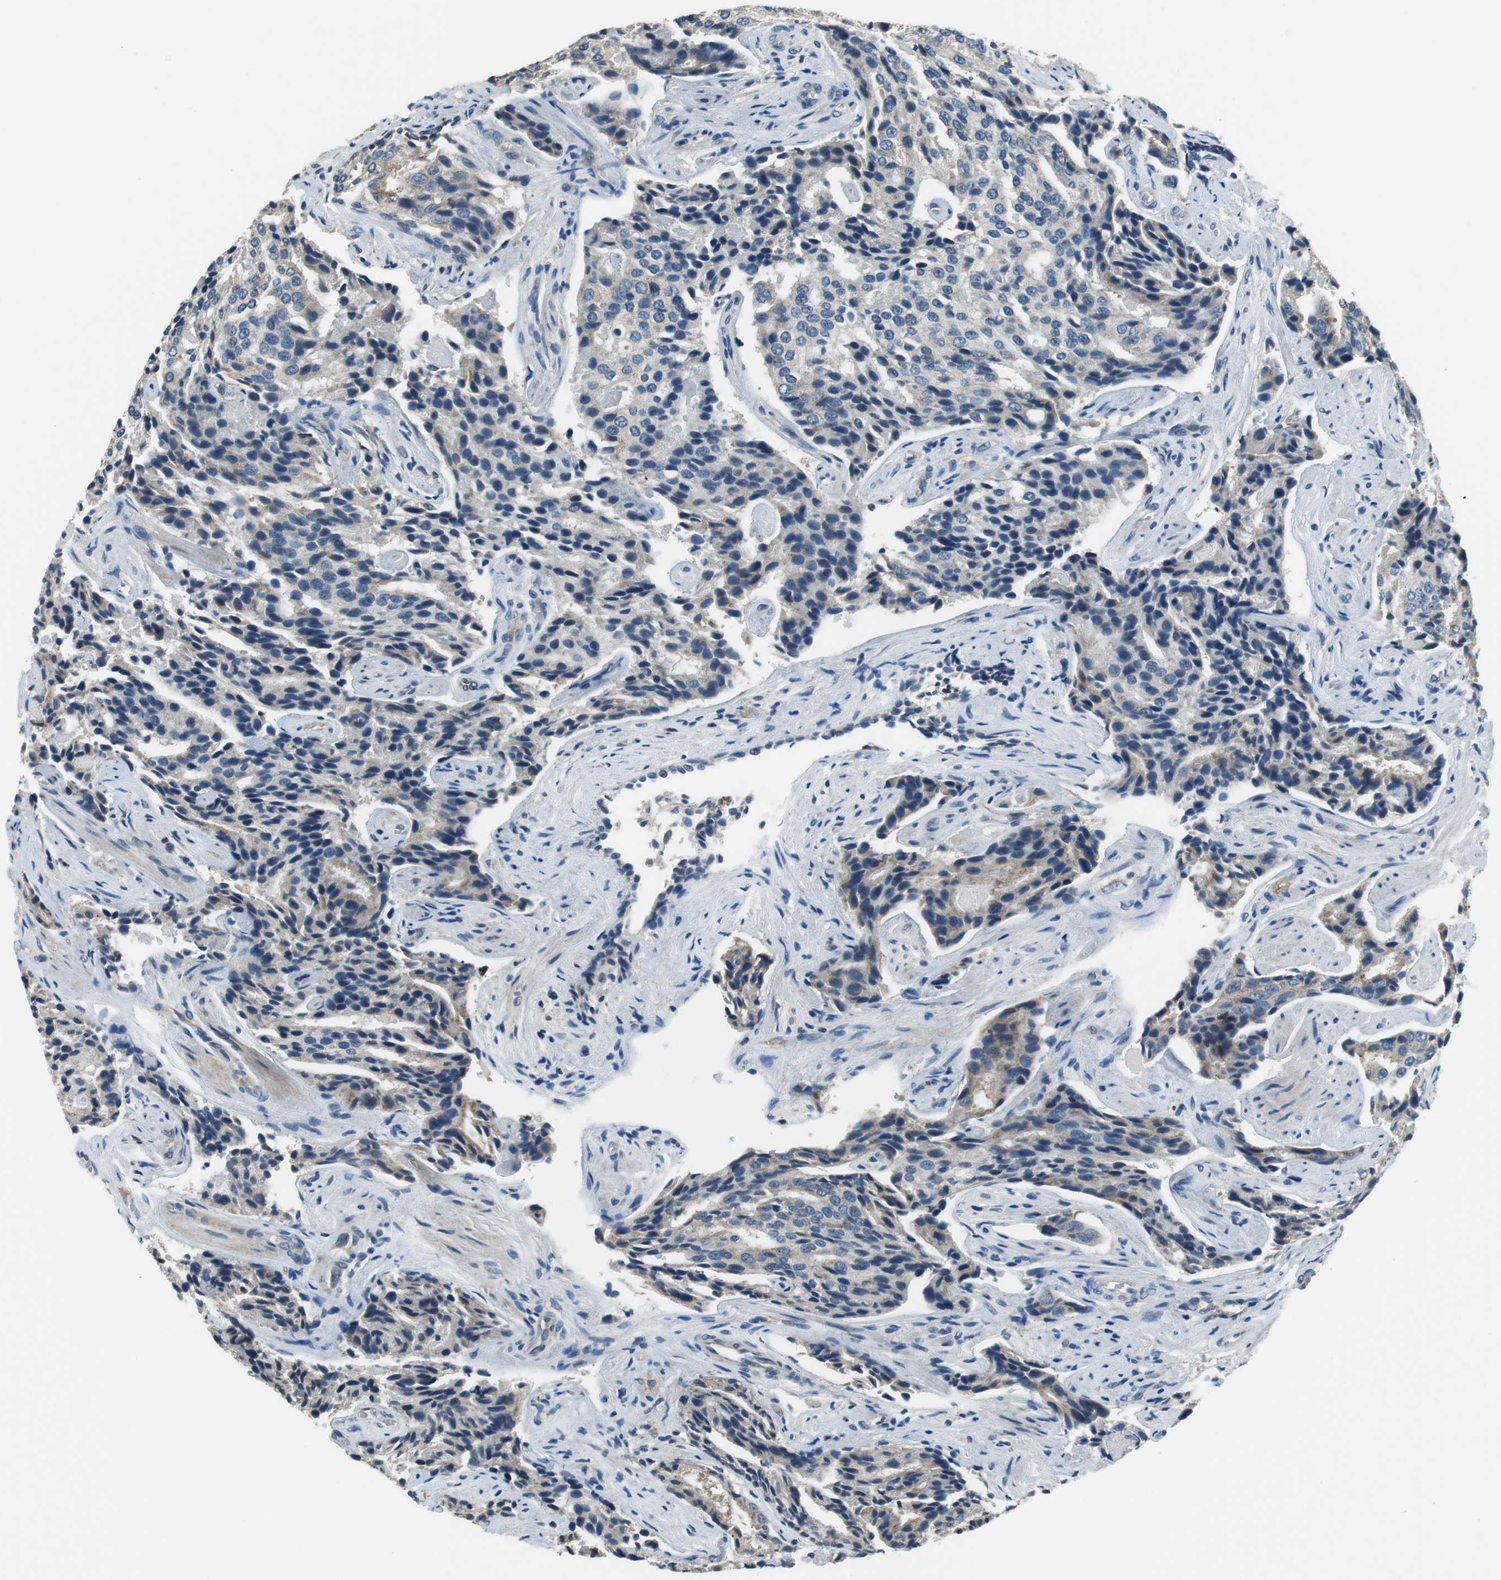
{"staining": {"intensity": "weak", "quantity": ">75%", "location": "cytoplasmic/membranous"}, "tissue": "prostate cancer", "cell_type": "Tumor cells", "image_type": "cancer", "snomed": [{"axis": "morphology", "description": "Adenocarcinoma, High grade"}, {"axis": "topography", "description": "Prostate"}], "caption": "Protein expression analysis of human prostate cancer reveals weak cytoplasmic/membranous expression in about >75% of tumor cells. The protein is stained brown, and the nuclei are stained in blue (DAB IHC with brightfield microscopy, high magnification).", "gene": "MTIF2", "patient": {"sex": "male", "age": 58}}